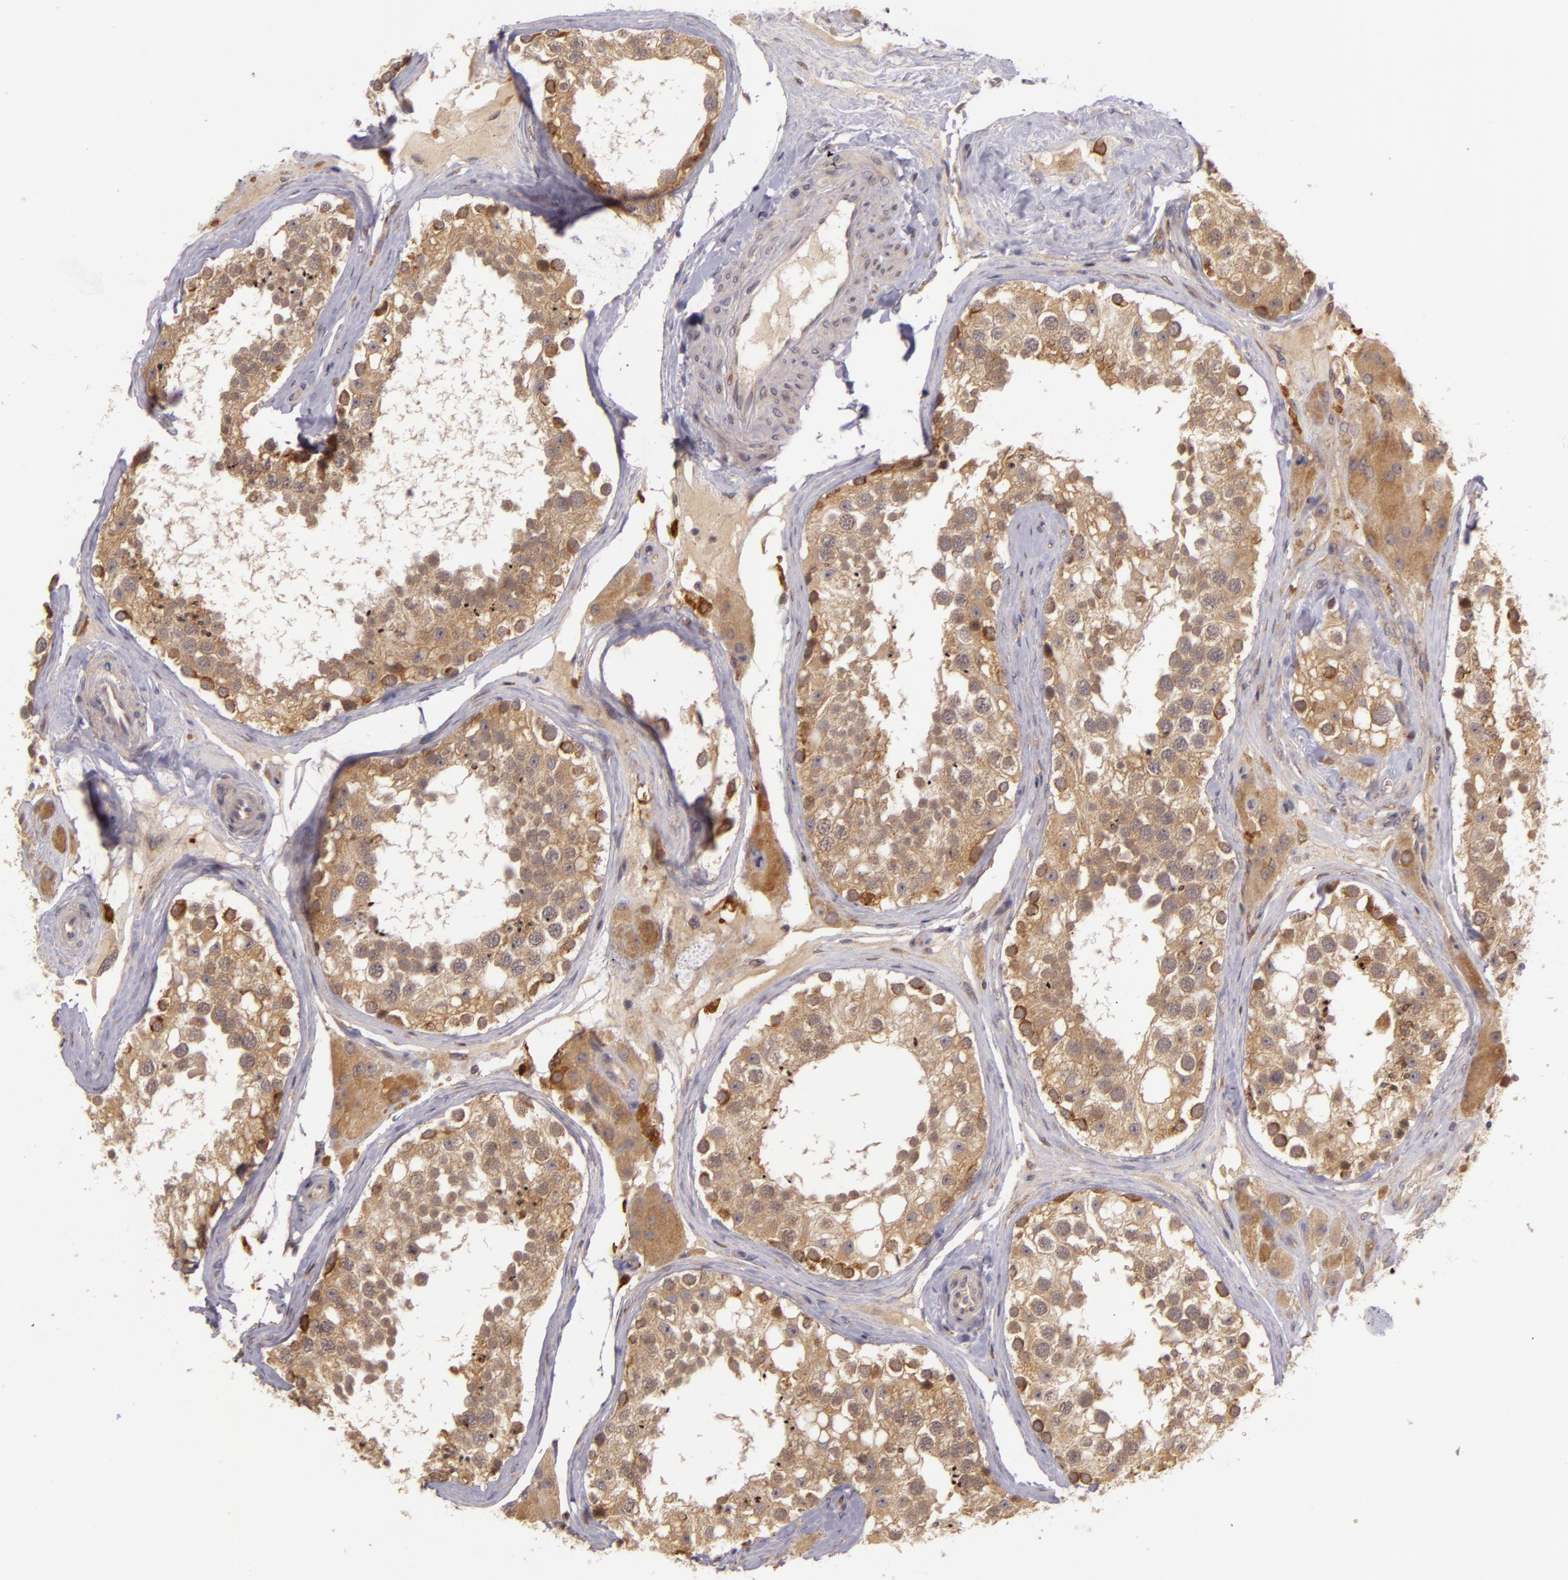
{"staining": {"intensity": "moderate", "quantity": ">75%", "location": "cytoplasmic/membranous"}, "tissue": "testis", "cell_type": "Cells in seminiferous ducts", "image_type": "normal", "snomed": [{"axis": "morphology", "description": "Normal tissue, NOS"}, {"axis": "topography", "description": "Testis"}], "caption": "IHC of unremarkable human testis demonstrates medium levels of moderate cytoplasmic/membranous positivity in approximately >75% of cells in seminiferous ducts.", "gene": "PPP1R3F", "patient": {"sex": "male", "age": 68}}